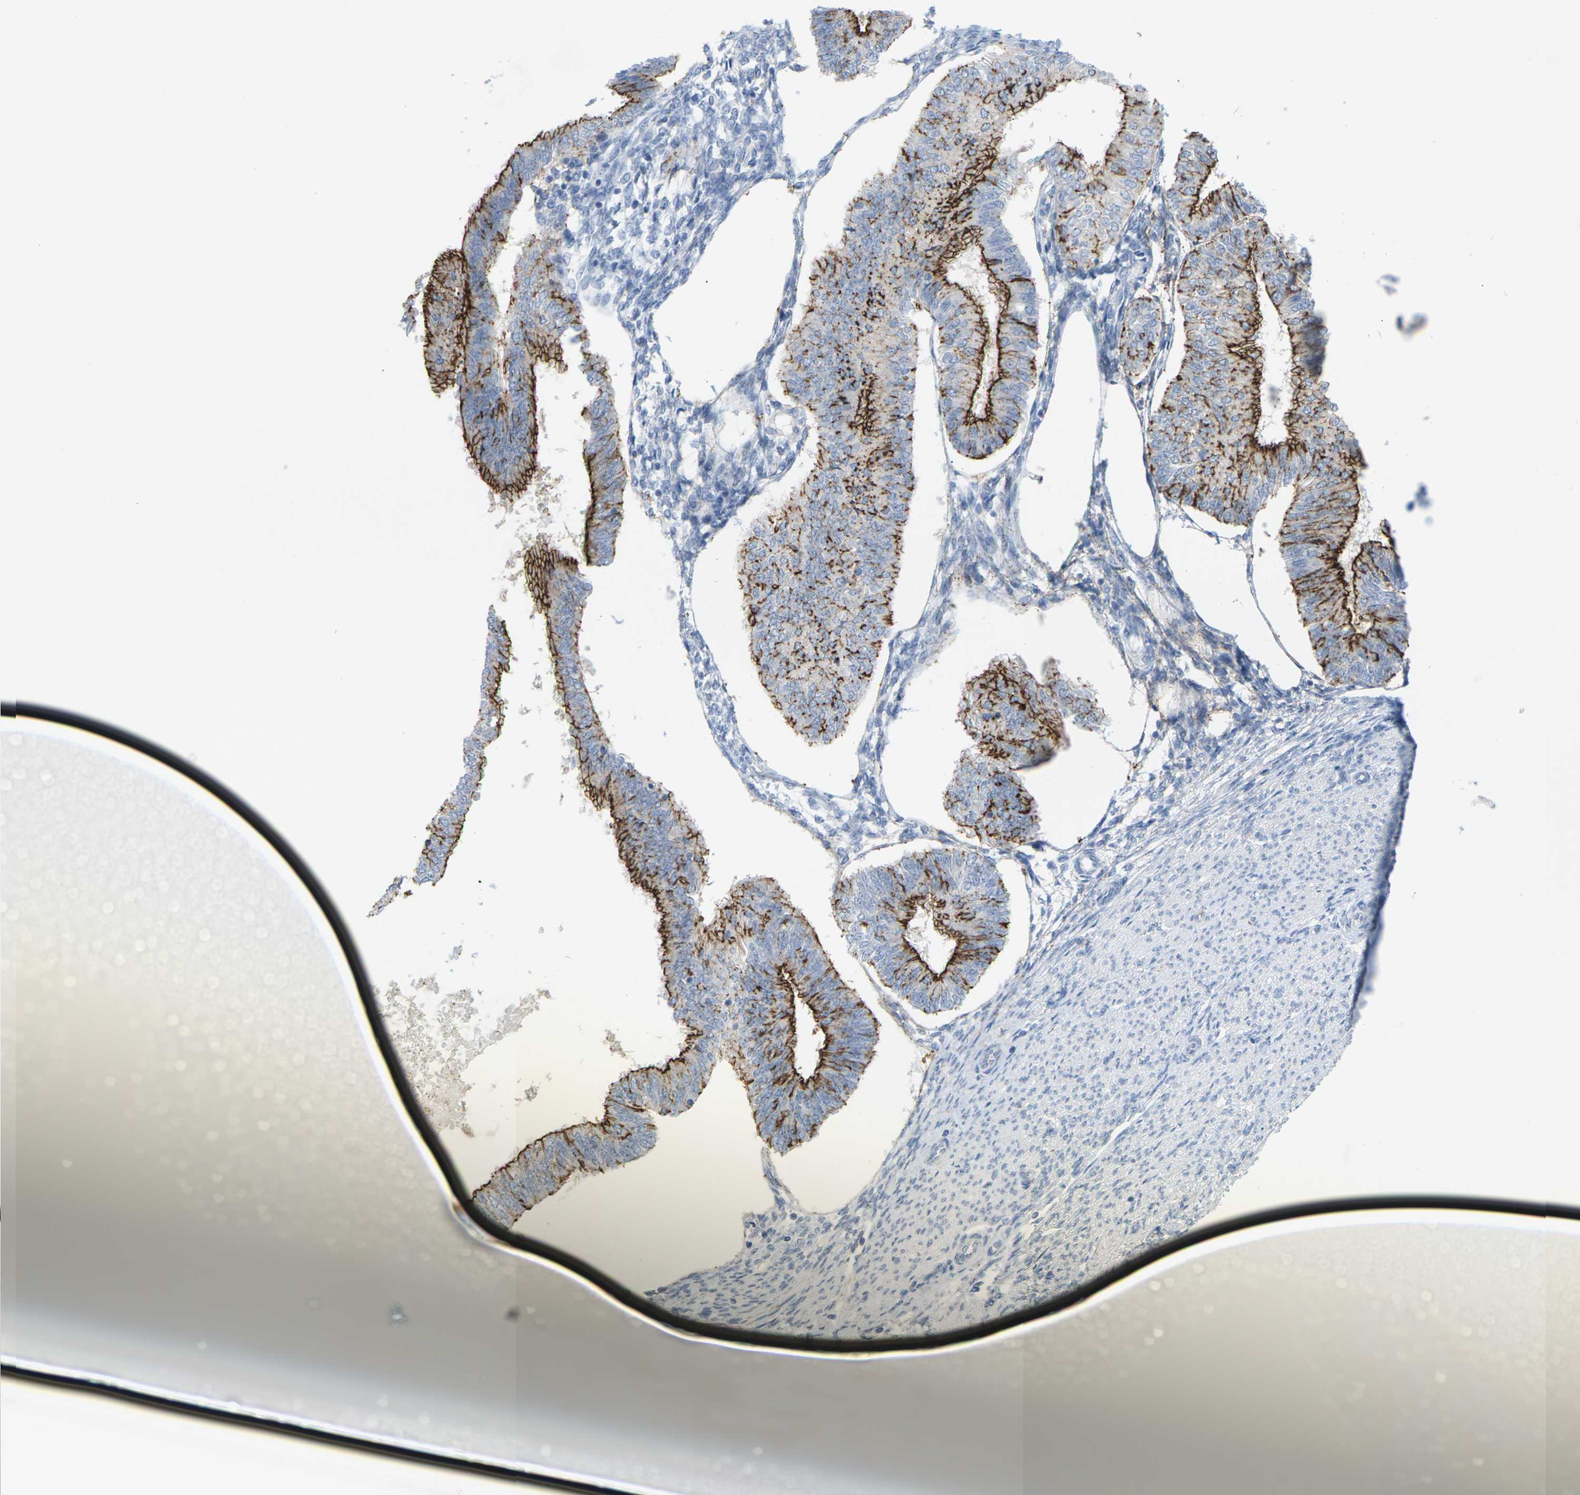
{"staining": {"intensity": "strong", "quantity": "25%-75%", "location": "cytoplasmic/membranous"}, "tissue": "endometrial cancer", "cell_type": "Tumor cells", "image_type": "cancer", "snomed": [{"axis": "morphology", "description": "Adenocarcinoma, NOS"}, {"axis": "topography", "description": "Endometrium"}], "caption": "A photomicrograph of endometrial cancer stained for a protein reveals strong cytoplasmic/membranous brown staining in tumor cells.", "gene": "CLDN3", "patient": {"sex": "female", "age": 58}}